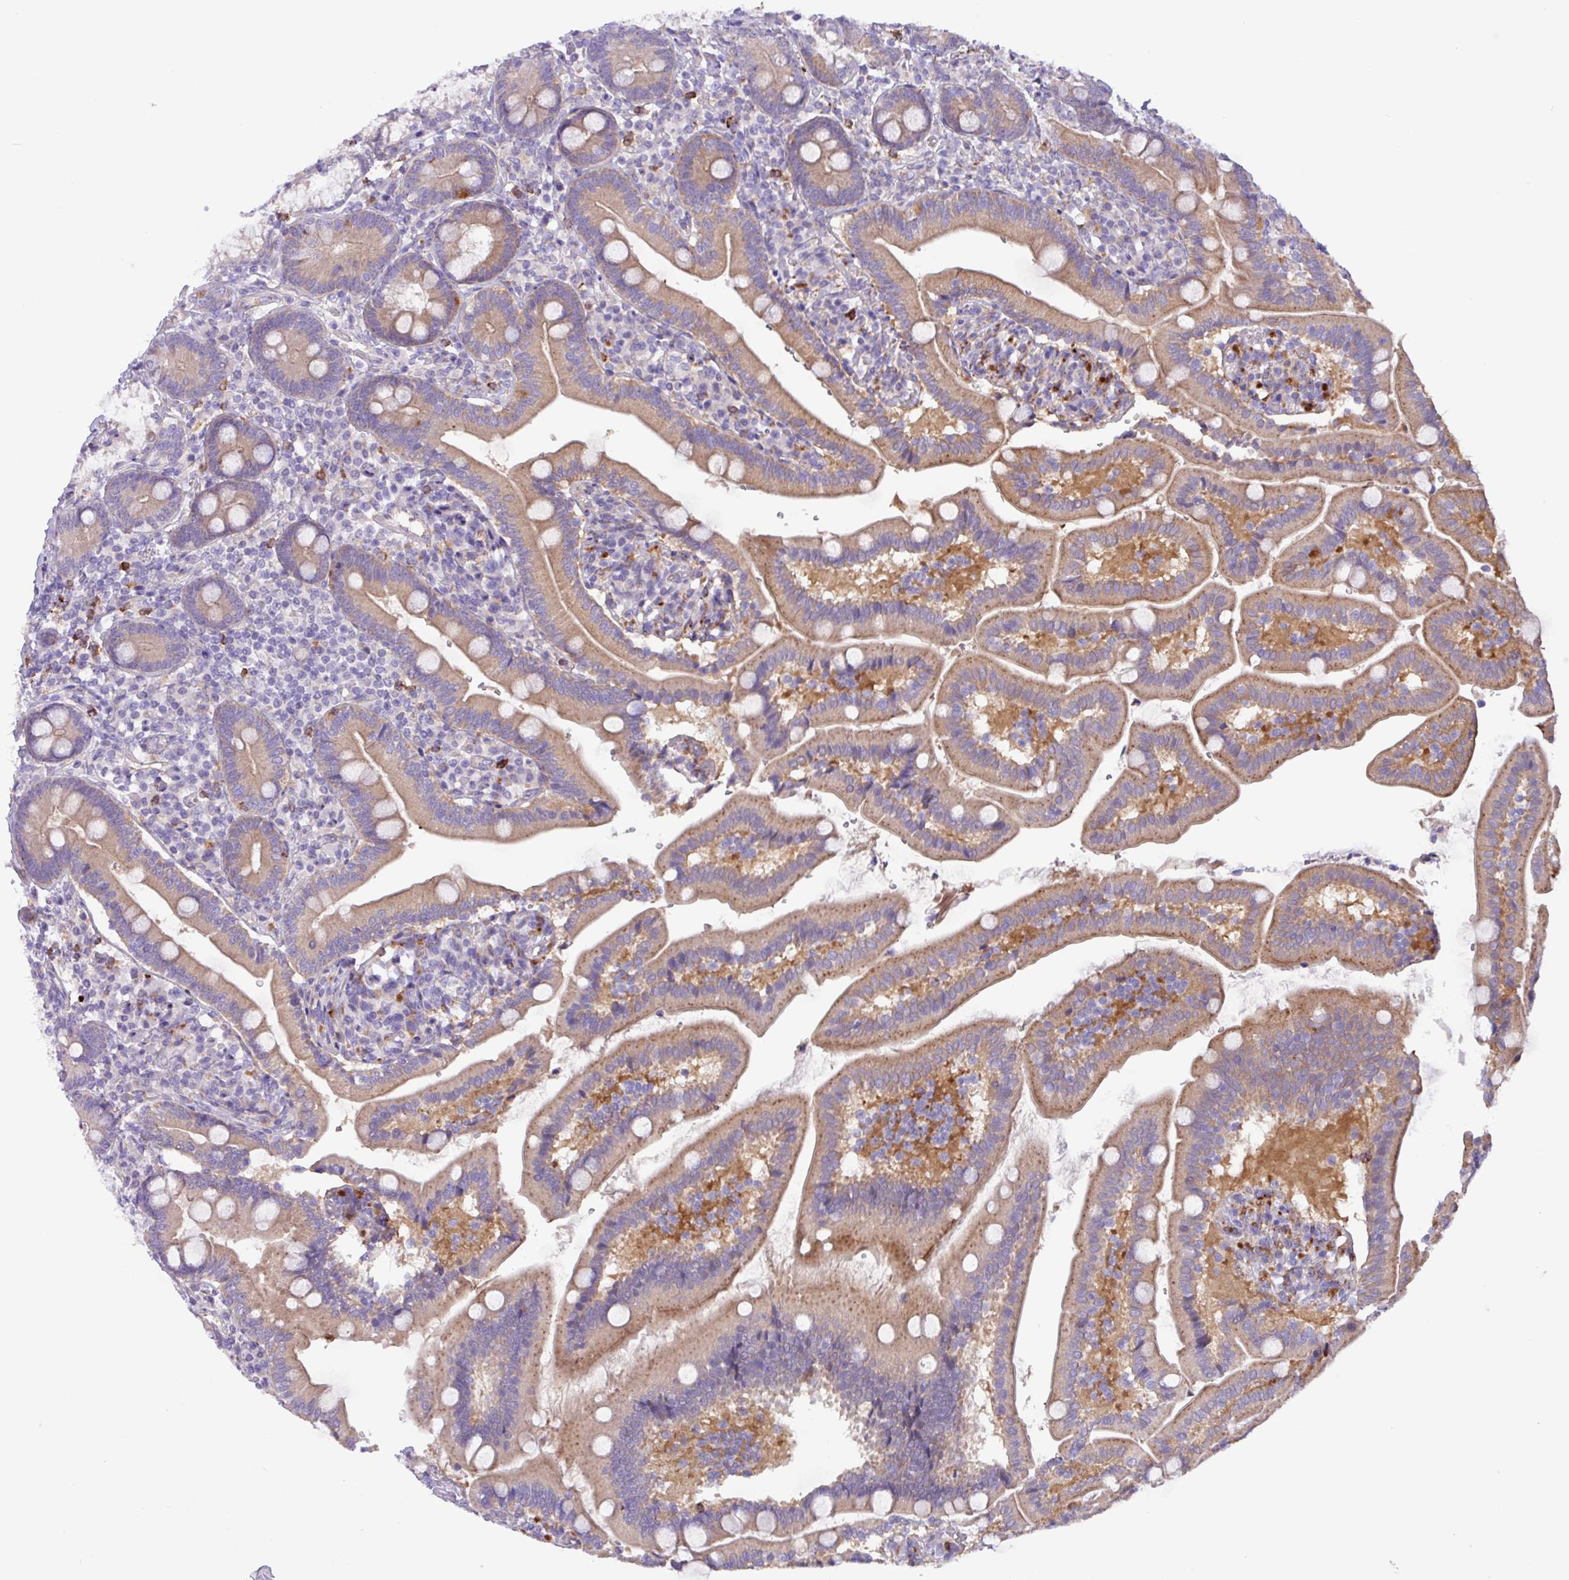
{"staining": {"intensity": "moderate", "quantity": "25%-75%", "location": "cytoplasmic/membranous"}, "tissue": "duodenum", "cell_type": "Glandular cells", "image_type": "normal", "snomed": [{"axis": "morphology", "description": "Normal tissue, NOS"}, {"axis": "topography", "description": "Duodenum"}], "caption": "Immunohistochemistry staining of normal duodenum, which demonstrates medium levels of moderate cytoplasmic/membranous positivity in about 25%-75% of glandular cells indicating moderate cytoplasmic/membranous protein positivity. The staining was performed using DAB (3,3'-diaminobenzidine) (brown) for protein detection and nuclei were counterstained in hematoxylin (blue).", "gene": "MRM2", "patient": {"sex": "female", "age": 67}}